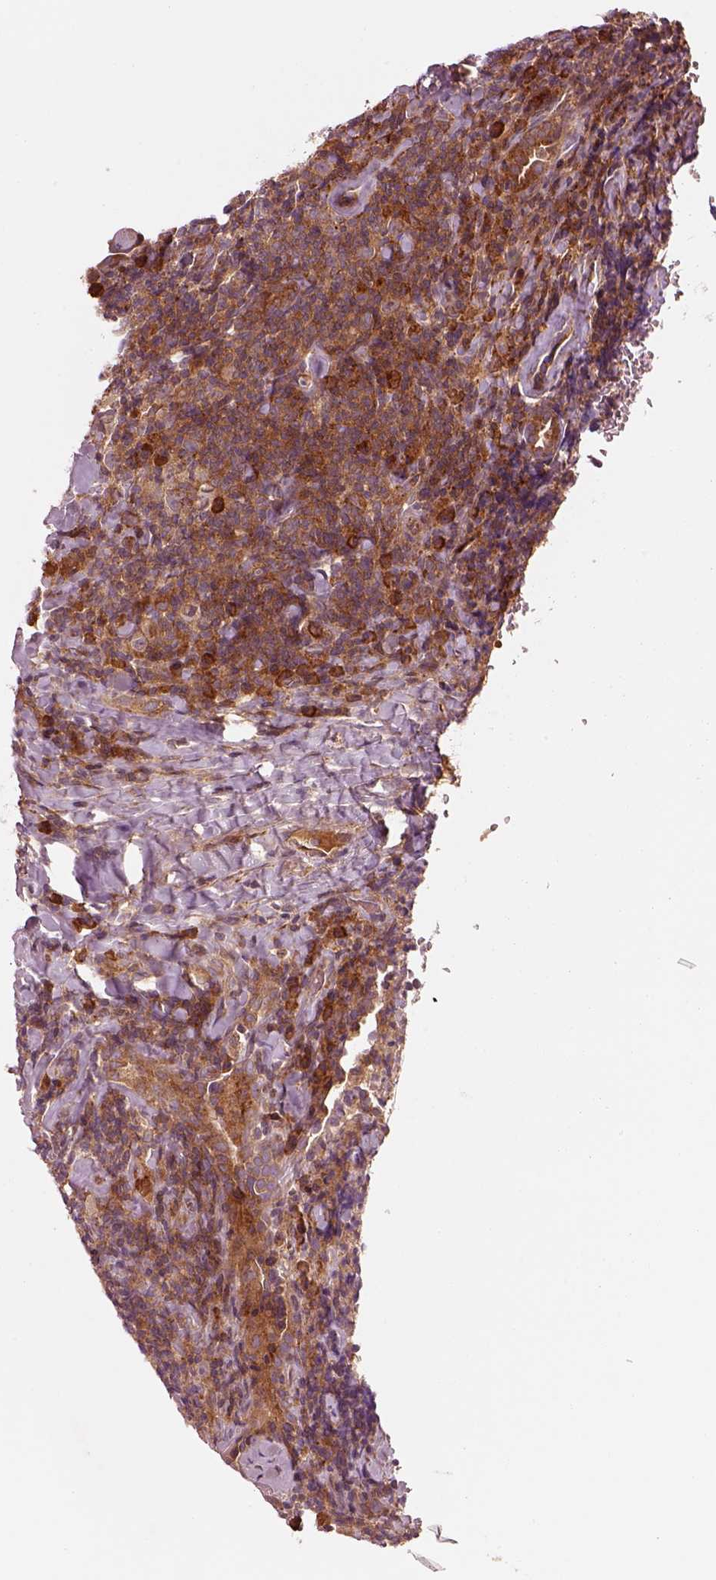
{"staining": {"intensity": "negative", "quantity": "none", "location": "none"}, "tissue": "lymphoma", "cell_type": "Tumor cells", "image_type": "cancer", "snomed": [{"axis": "morphology", "description": "Hodgkin's disease, NOS"}, {"axis": "topography", "description": "Lung"}], "caption": "This is an IHC photomicrograph of human lymphoma. There is no staining in tumor cells.", "gene": "ASCC2", "patient": {"sex": "male", "age": 17}}